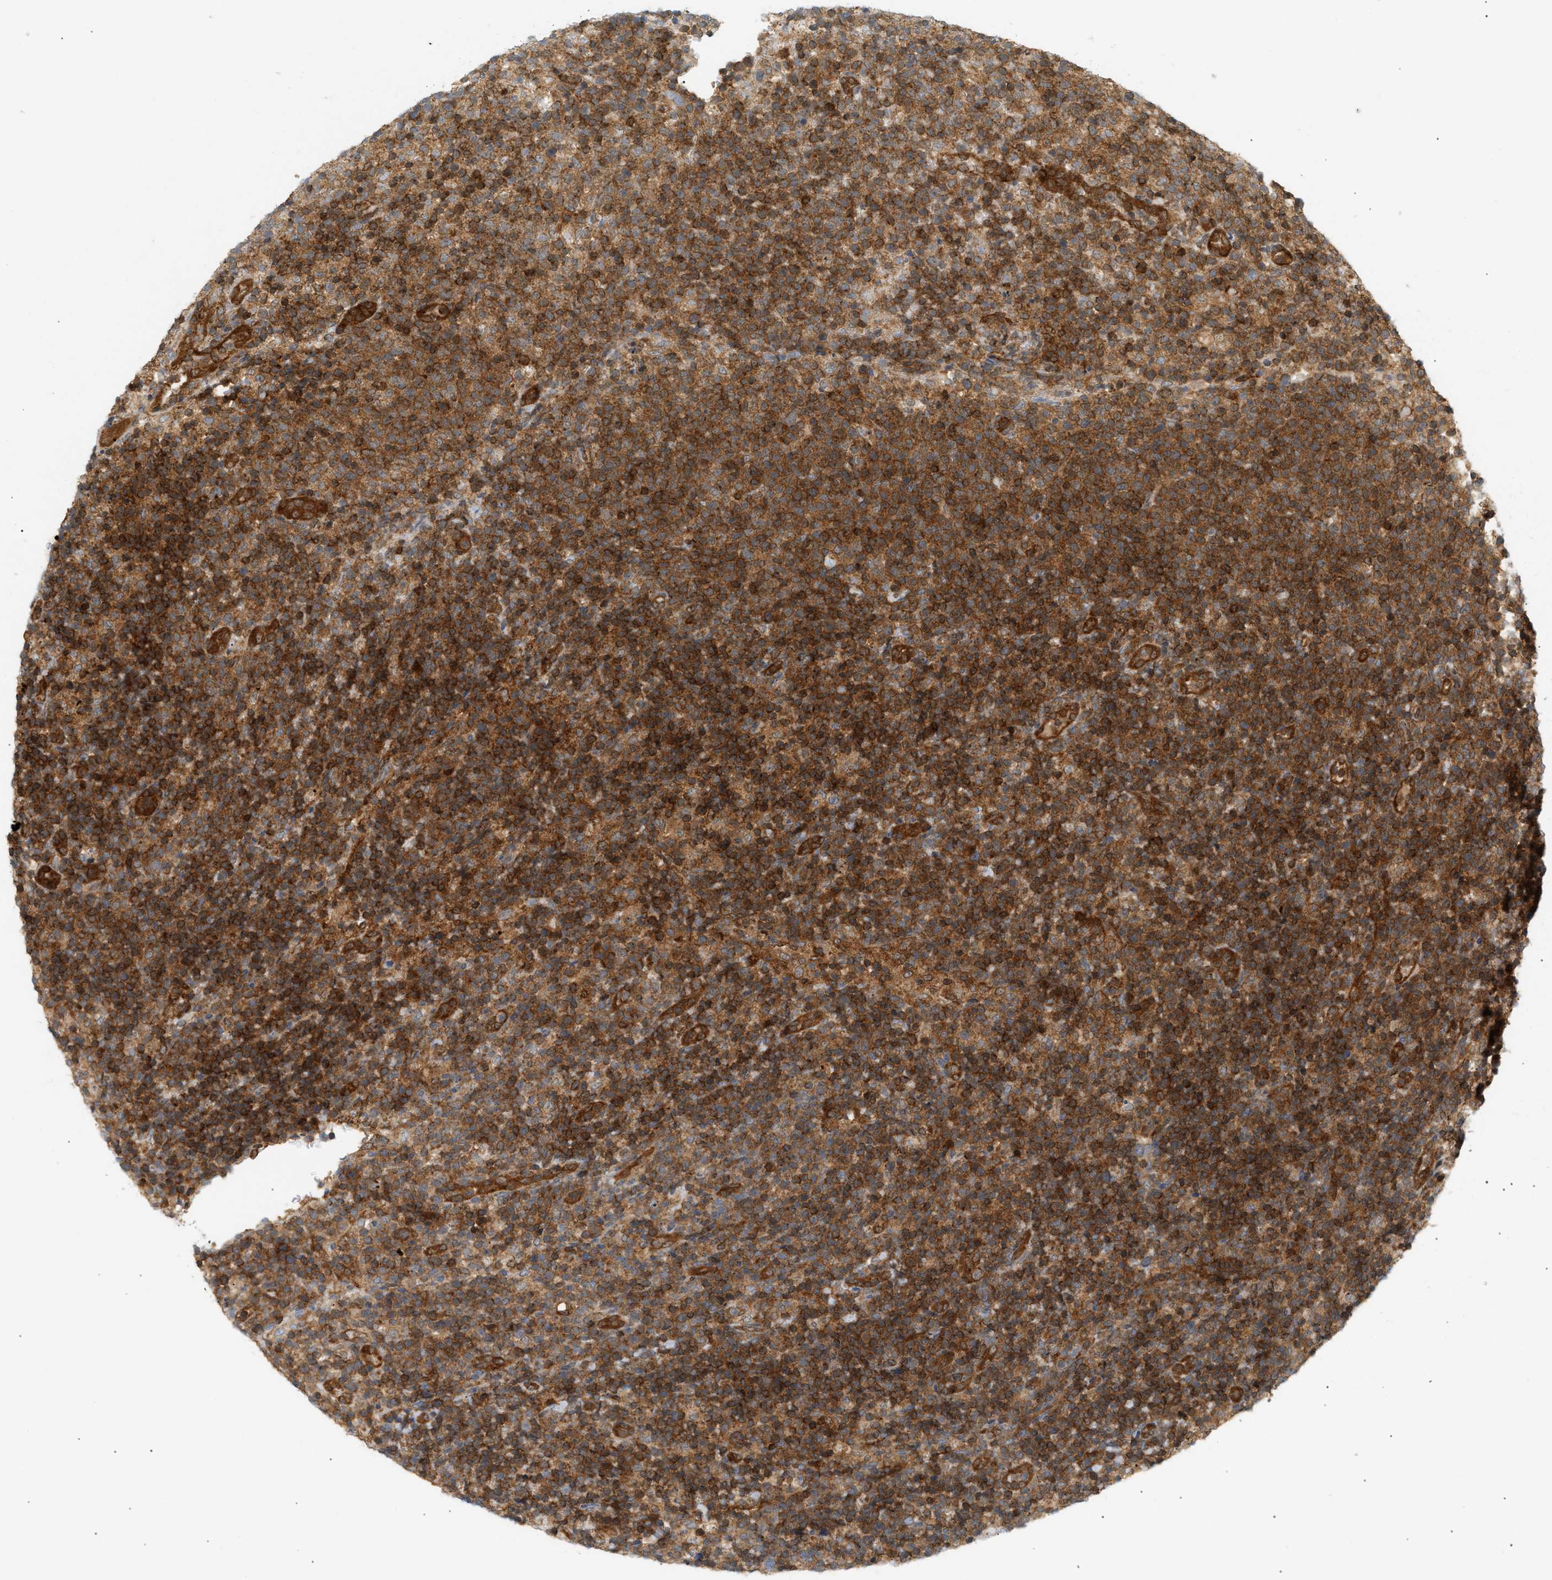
{"staining": {"intensity": "strong", "quantity": ">75%", "location": "cytoplasmic/membranous"}, "tissue": "lymphoma", "cell_type": "Tumor cells", "image_type": "cancer", "snomed": [{"axis": "morphology", "description": "Malignant lymphoma, non-Hodgkin's type, High grade"}, {"axis": "topography", "description": "Lymph node"}], "caption": "Brown immunohistochemical staining in human malignant lymphoma, non-Hodgkin's type (high-grade) reveals strong cytoplasmic/membranous positivity in about >75% of tumor cells.", "gene": "SHC1", "patient": {"sex": "male", "age": 61}}